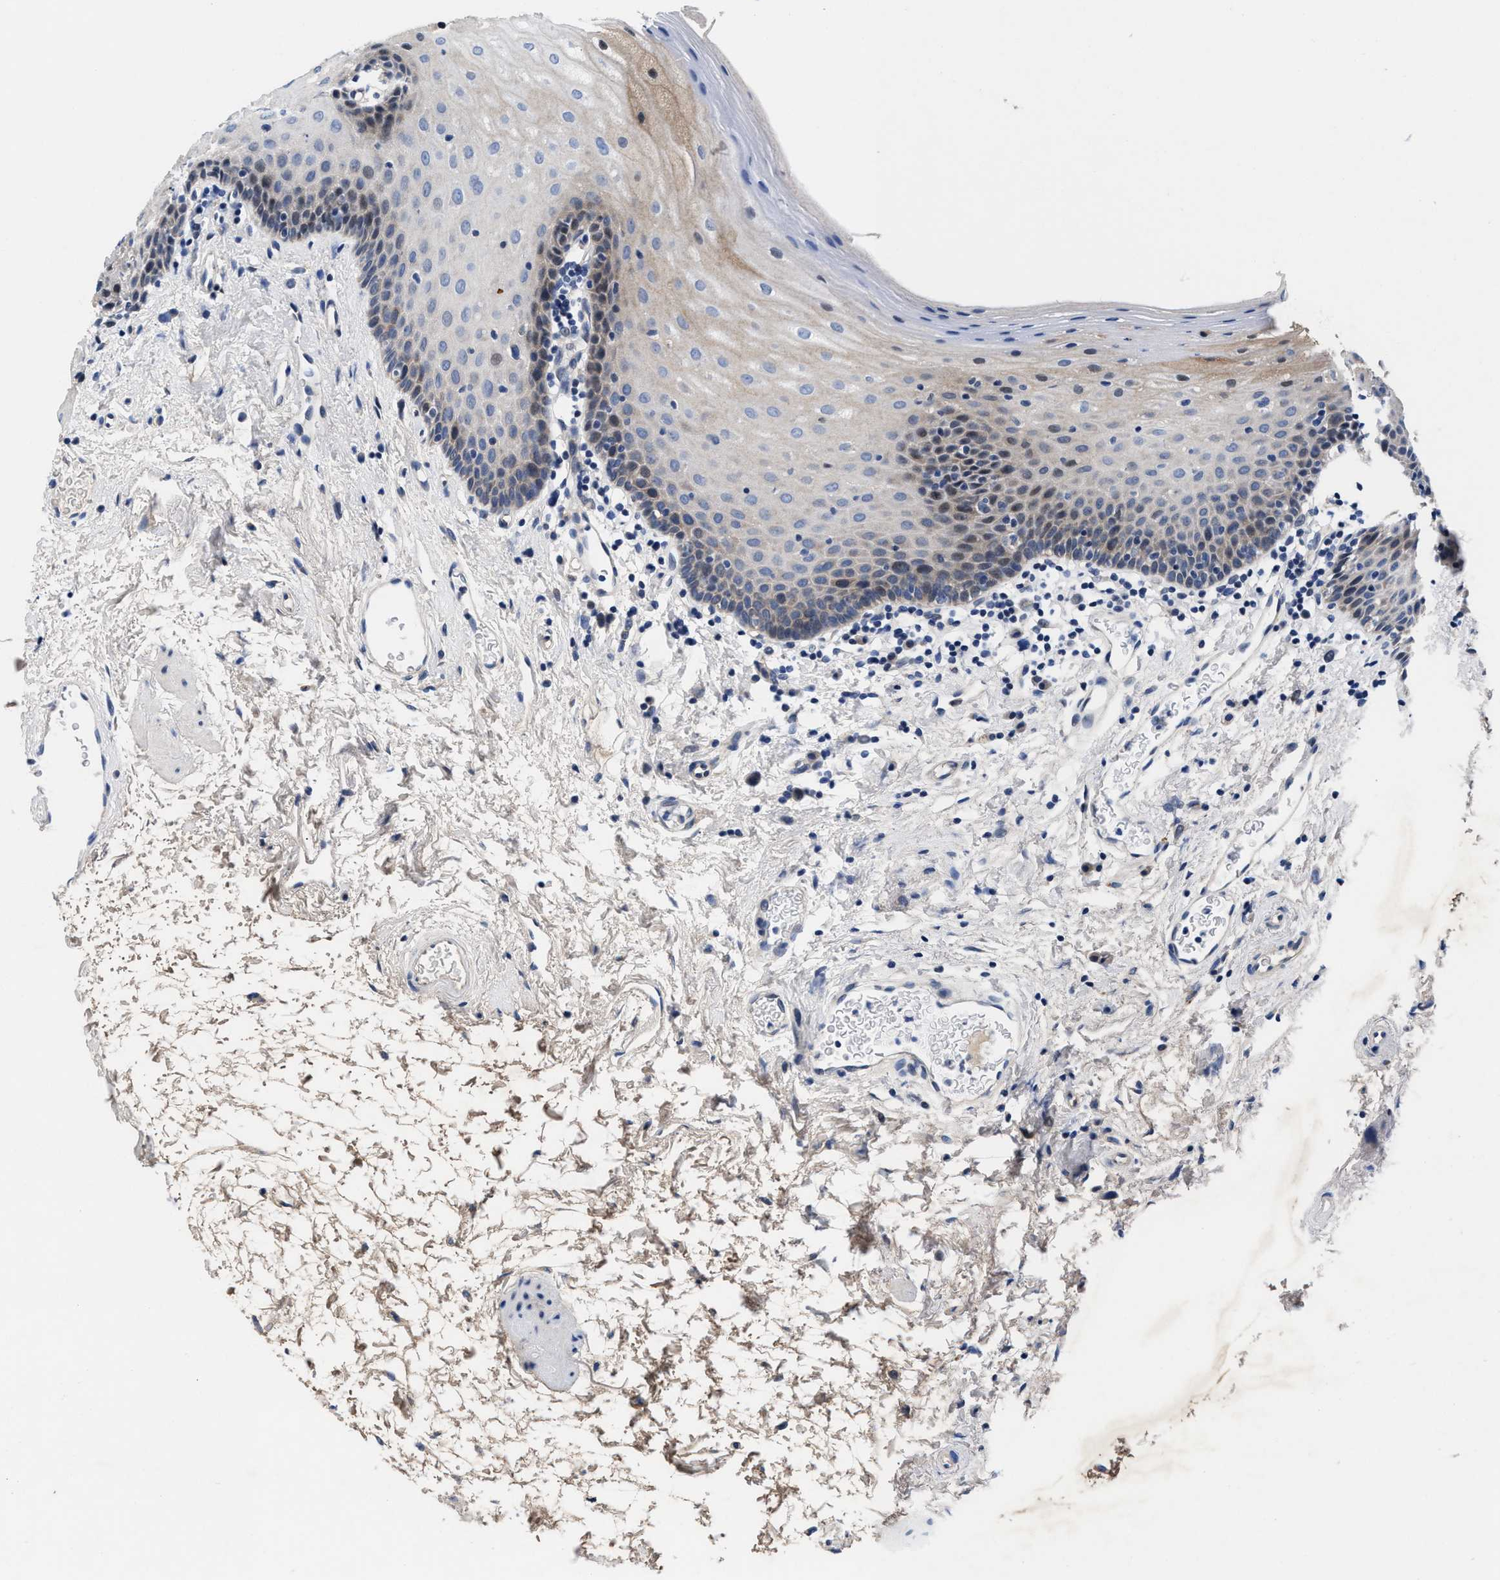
{"staining": {"intensity": "weak", "quantity": "<25%", "location": "cytoplasmic/membranous"}, "tissue": "oral mucosa", "cell_type": "Squamous epithelial cells", "image_type": "normal", "snomed": [{"axis": "morphology", "description": "Normal tissue, NOS"}, {"axis": "topography", "description": "Oral tissue"}], "caption": "Human oral mucosa stained for a protein using immunohistochemistry displays no staining in squamous epithelial cells.", "gene": "DHRS13", "patient": {"sex": "male", "age": 66}}